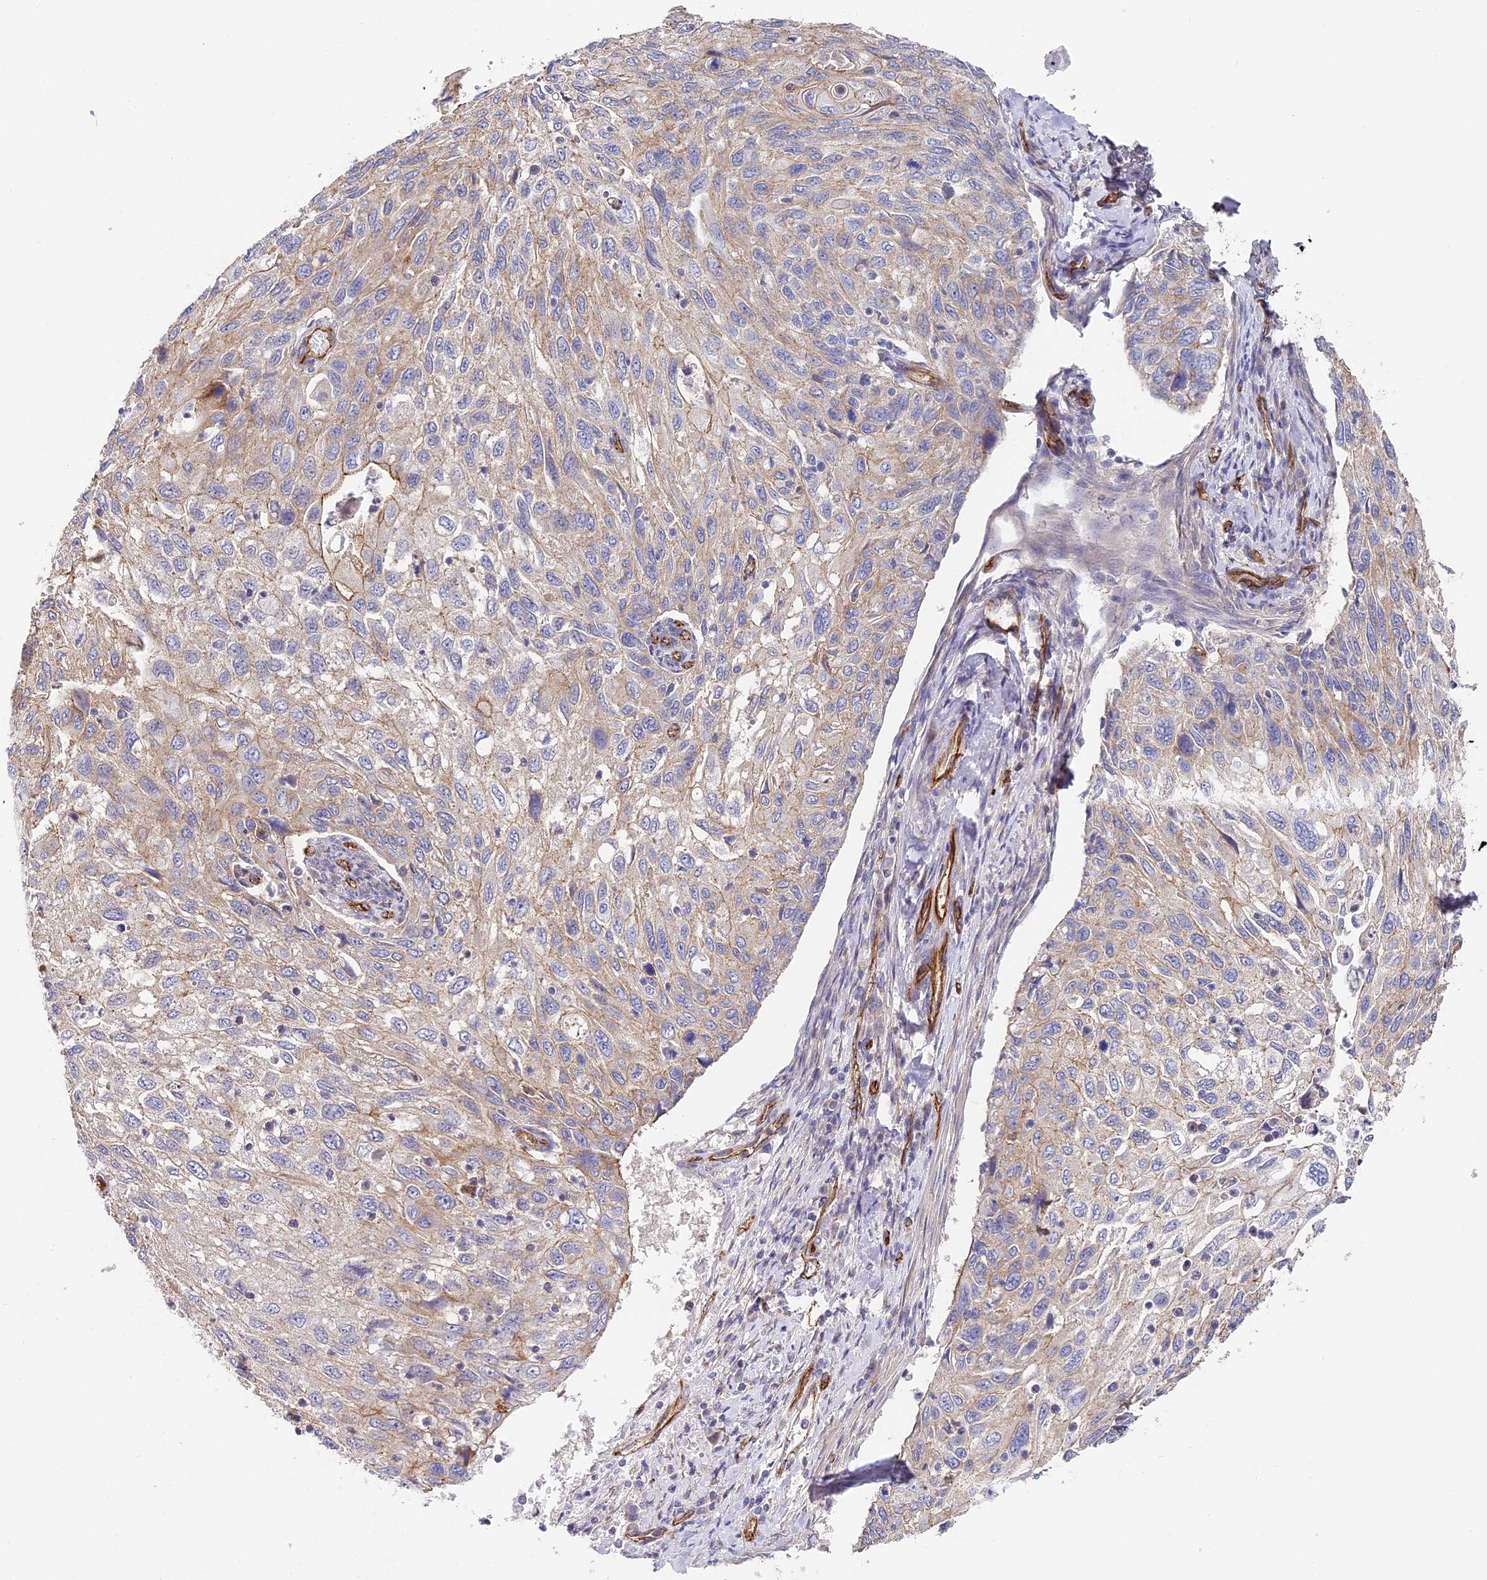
{"staining": {"intensity": "weak", "quantity": "25%-75%", "location": "cytoplasmic/membranous"}, "tissue": "cervical cancer", "cell_type": "Tumor cells", "image_type": "cancer", "snomed": [{"axis": "morphology", "description": "Squamous cell carcinoma, NOS"}, {"axis": "topography", "description": "Cervix"}], "caption": "Immunohistochemistry (IHC) micrograph of neoplastic tissue: cervical squamous cell carcinoma stained using immunohistochemistry reveals low levels of weak protein expression localized specifically in the cytoplasmic/membranous of tumor cells, appearing as a cytoplasmic/membranous brown color.", "gene": "CCDC30", "patient": {"sex": "female", "age": 70}}